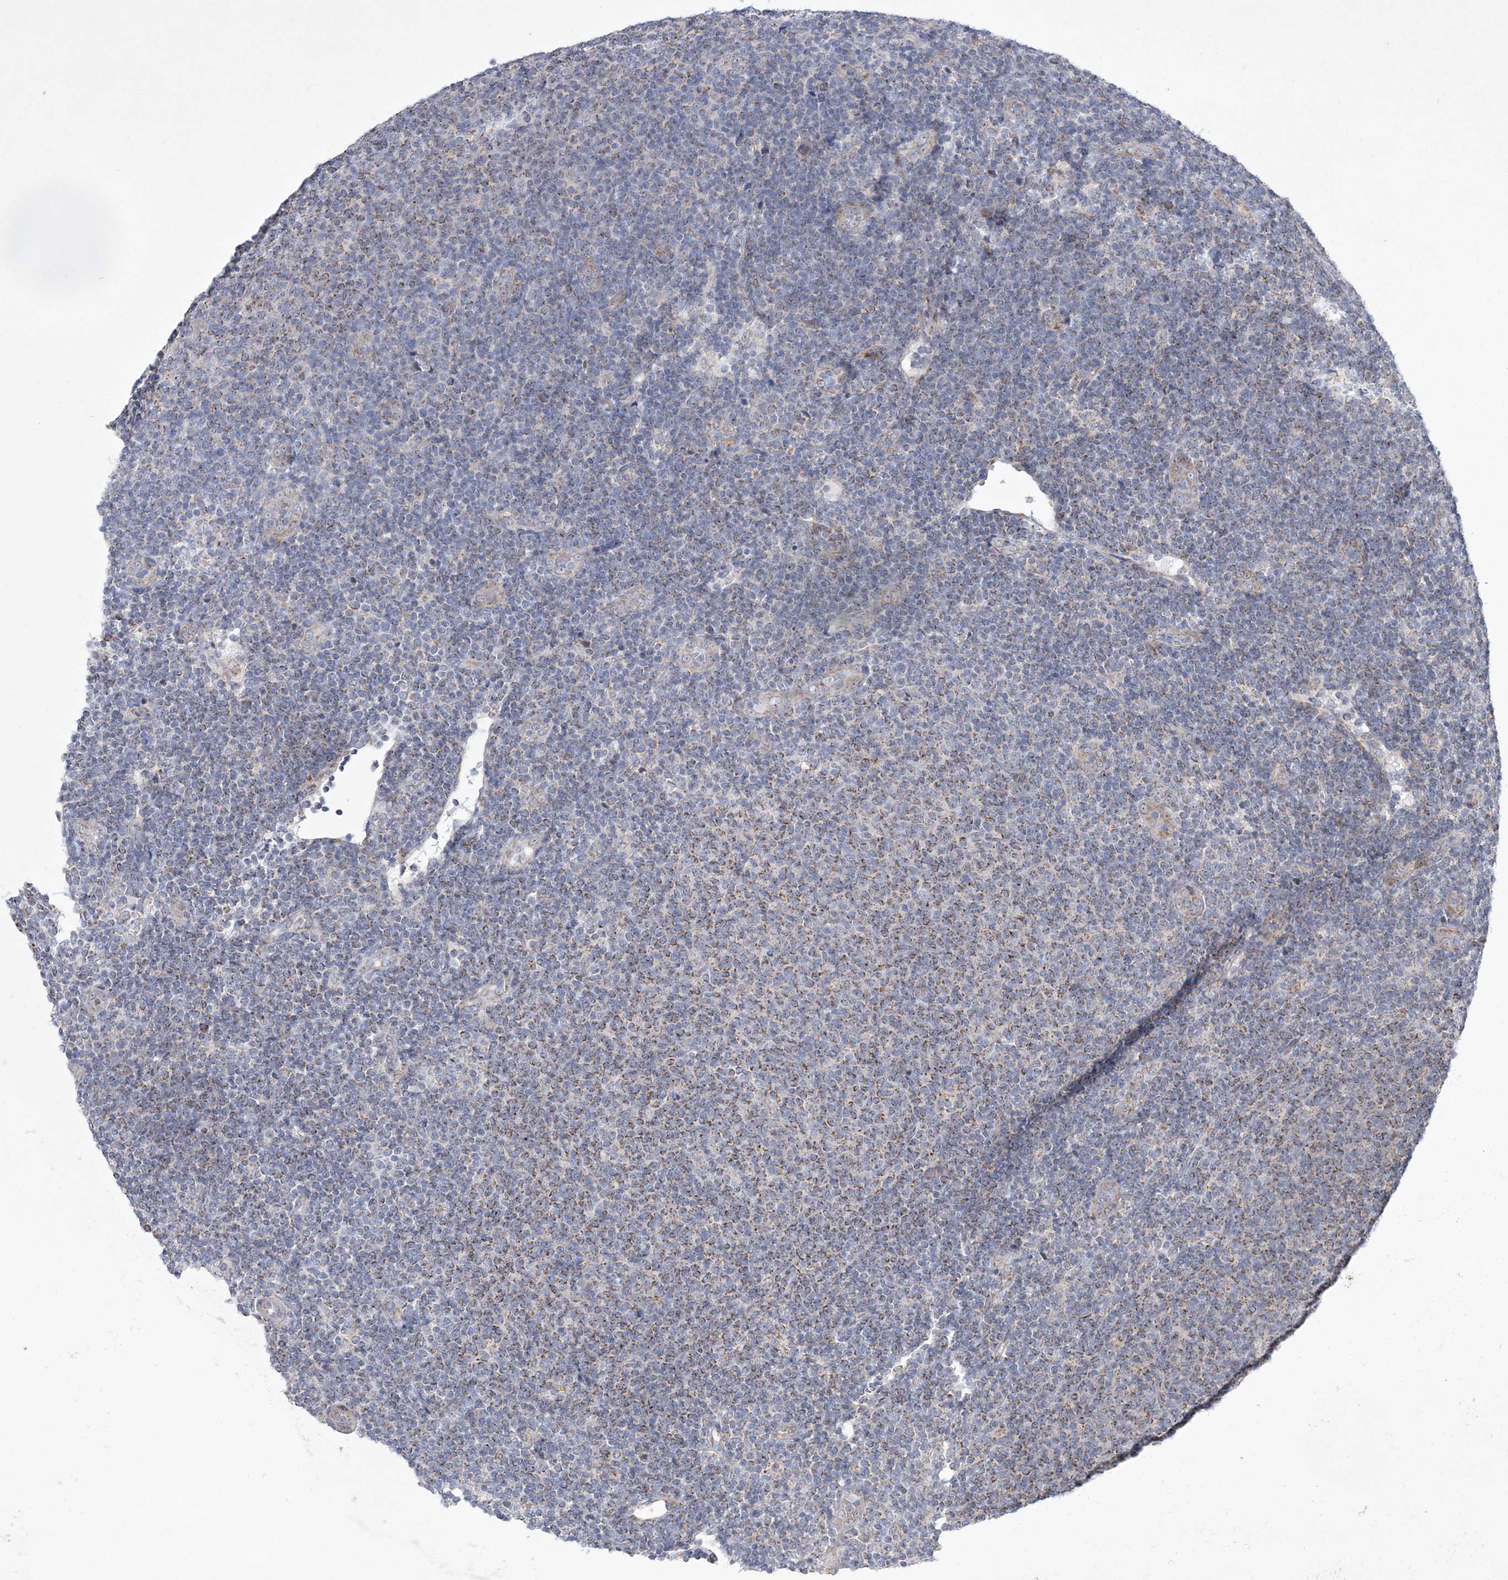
{"staining": {"intensity": "moderate", "quantity": ">75%", "location": "cytoplasmic/membranous"}, "tissue": "lymphoma", "cell_type": "Tumor cells", "image_type": "cancer", "snomed": [{"axis": "morphology", "description": "Malignant lymphoma, non-Hodgkin's type, Low grade"}, {"axis": "topography", "description": "Lymph node"}], "caption": "A brown stain labels moderate cytoplasmic/membranous staining of a protein in lymphoma tumor cells. The protein of interest is shown in brown color, while the nuclei are stained blue.", "gene": "CES4A", "patient": {"sex": "male", "age": 66}}